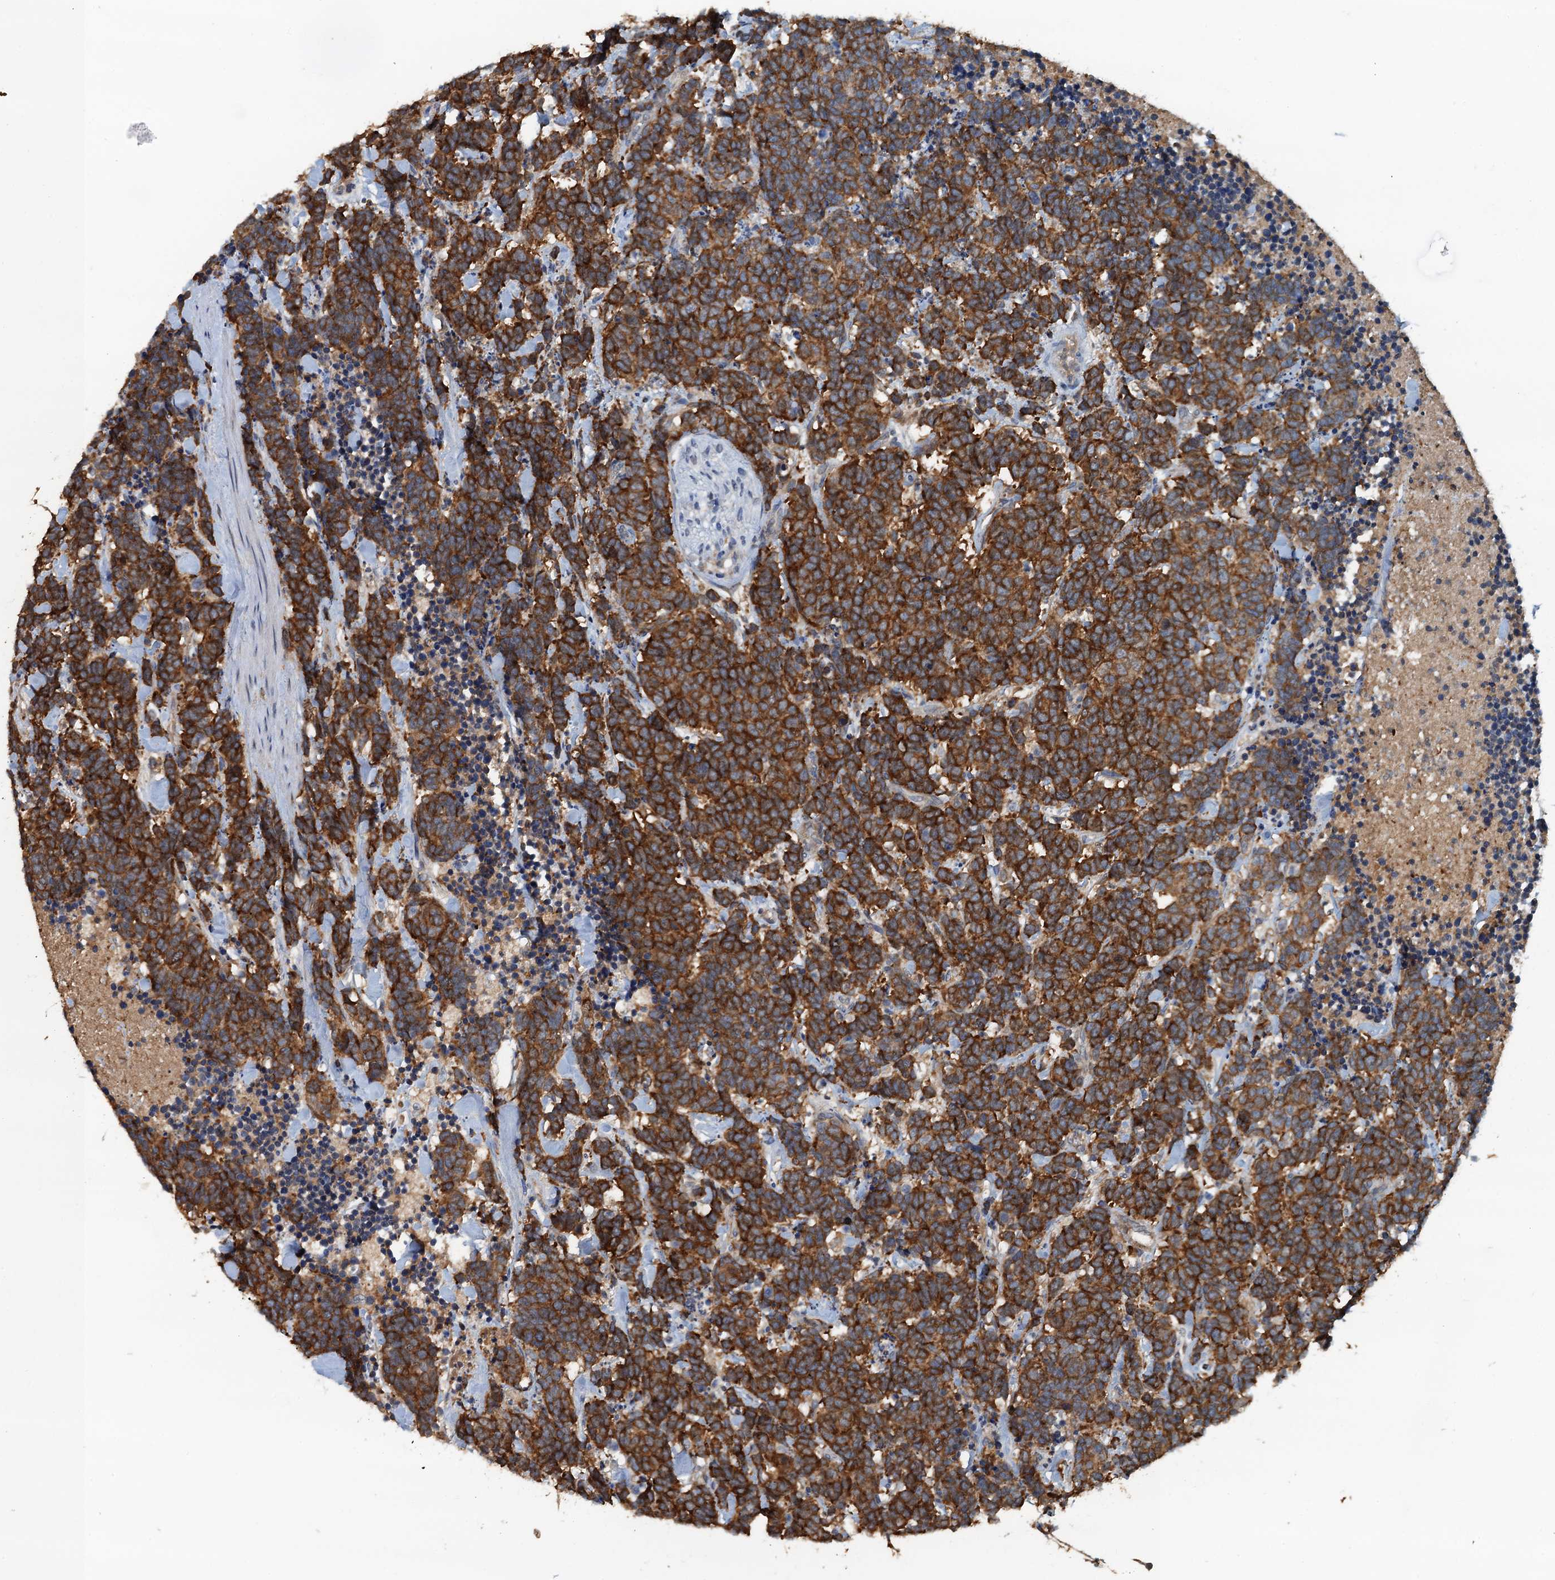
{"staining": {"intensity": "strong", "quantity": ">75%", "location": "cytoplasmic/membranous"}, "tissue": "carcinoid", "cell_type": "Tumor cells", "image_type": "cancer", "snomed": [{"axis": "morphology", "description": "Carcinoma, NOS"}, {"axis": "morphology", "description": "Carcinoid, malignant, NOS"}, {"axis": "topography", "description": "Prostate"}], "caption": "Carcinoid was stained to show a protein in brown. There is high levels of strong cytoplasmic/membranous expression in about >75% of tumor cells.", "gene": "LSM14B", "patient": {"sex": "male", "age": 57}}